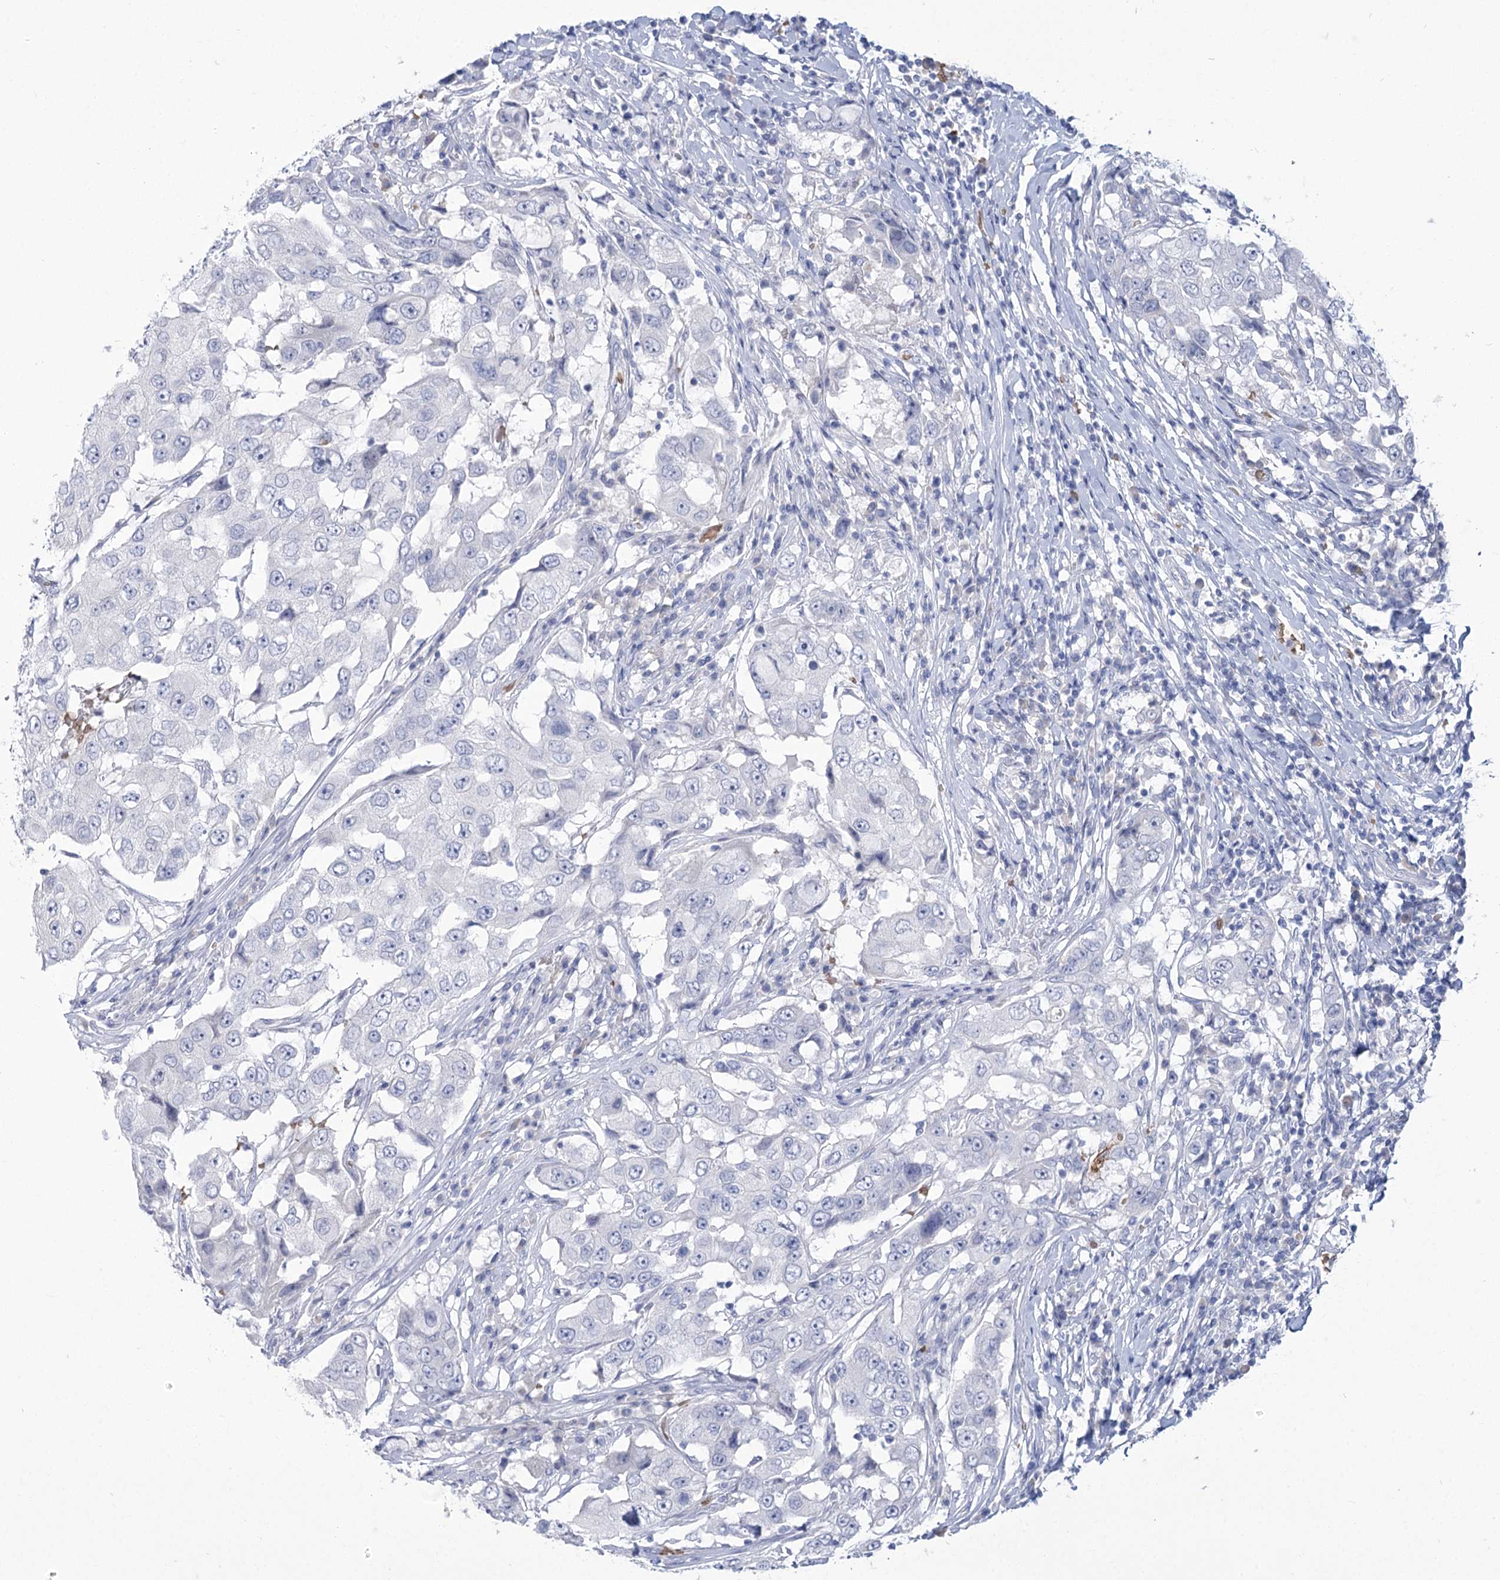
{"staining": {"intensity": "negative", "quantity": "none", "location": "none"}, "tissue": "breast cancer", "cell_type": "Tumor cells", "image_type": "cancer", "snomed": [{"axis": "morphology", "description": "Duct carcinoma"}, {"axis": "topography", "description": "Breast"}], "caption": "Tumor cells show no significant protein positivity in breast cancer.", "gene": "HBA1", "patient": {"sex": "female", "age": 27}}